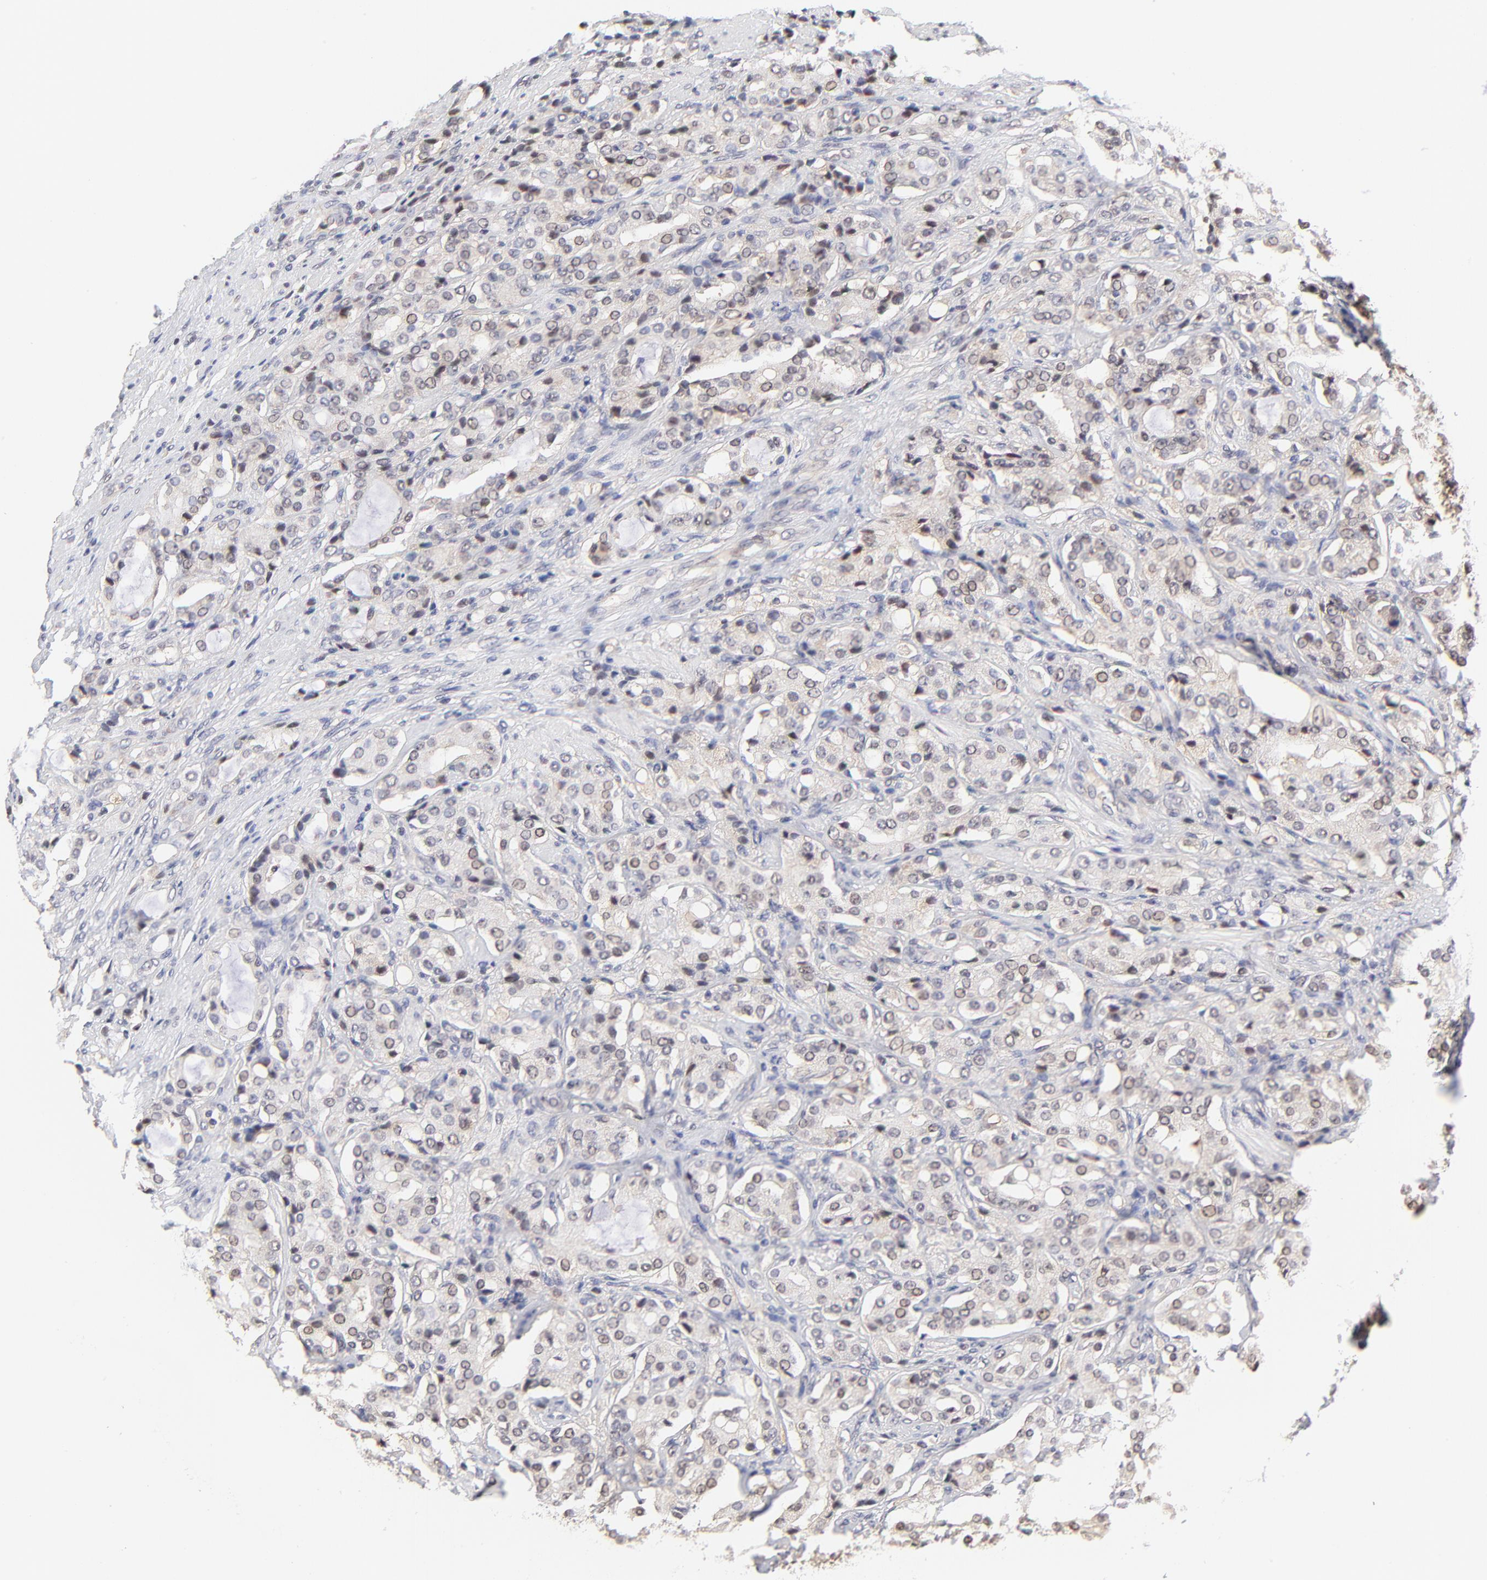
{"staining": {"intensity": "weak", "quantity": "<25%", "location": "nuclear"}, "tissue": "prostate cancer", "cell_type": "Tumor cells", "image_type": "cancer", "snomed": [{"axis": "morphology", "description": "Adenocarcinoma, High grade"}, {"axis": "topography", "description": "Prostate"}], "caption": "Immunohistochemistry of prostate cancer (adenocarcinoma (high-grade)) shows no expression in tumor cells. The staining was performed using DAB to visualize the protein expression in brown, while the nuclei were stained in blue with hematoxylin (Magnification: 20x).", "gene": "PSMC4", "patient": {"sex": "male", "age": 72}}